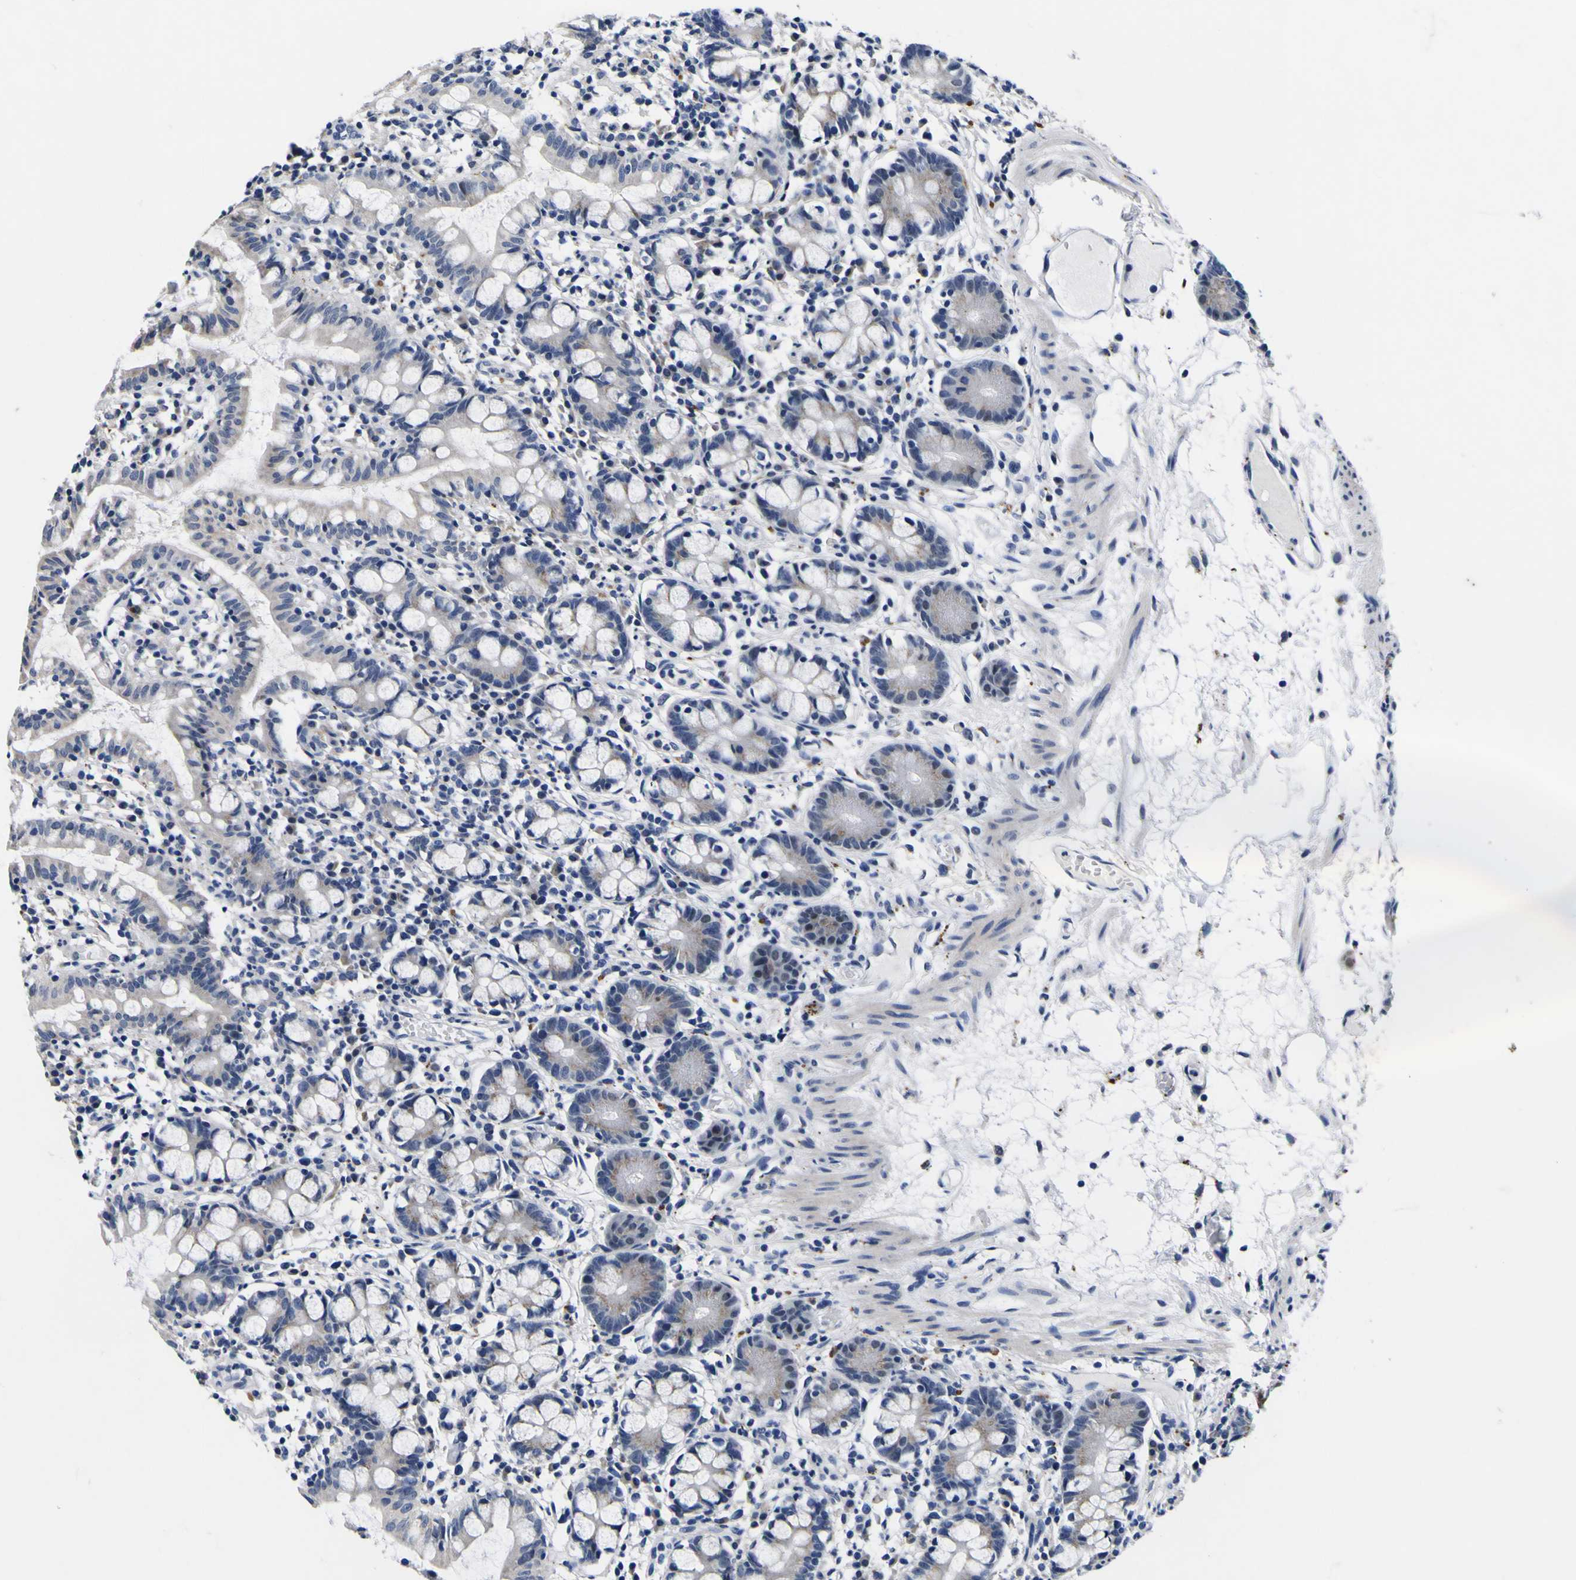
{"staining": {"intensity": "weak", "quantity": "25%-75%", "location": "cytoplasmic/membranous"}, "tissue": "small intestine", "cell_type": "Glandular cells", "image_type": "normal", "snomed": [{"axis": "morphology", "description": "Normal tissue, NOS"}, {"axis": "morphology", "description": "Cystadenocarcinoma, serous, Metastatic site"}, {"axis": "topography", "description": "Small intestine"}], "caption": "Immunohistochemical staining of benign small intestine shows 25%-75% levels of weak cytoplasmic/membranous protein staining in about 25%-75% of glandular cells.", "gene": "IGFLR1", "patient": {"sex": "female", "age": 61}}